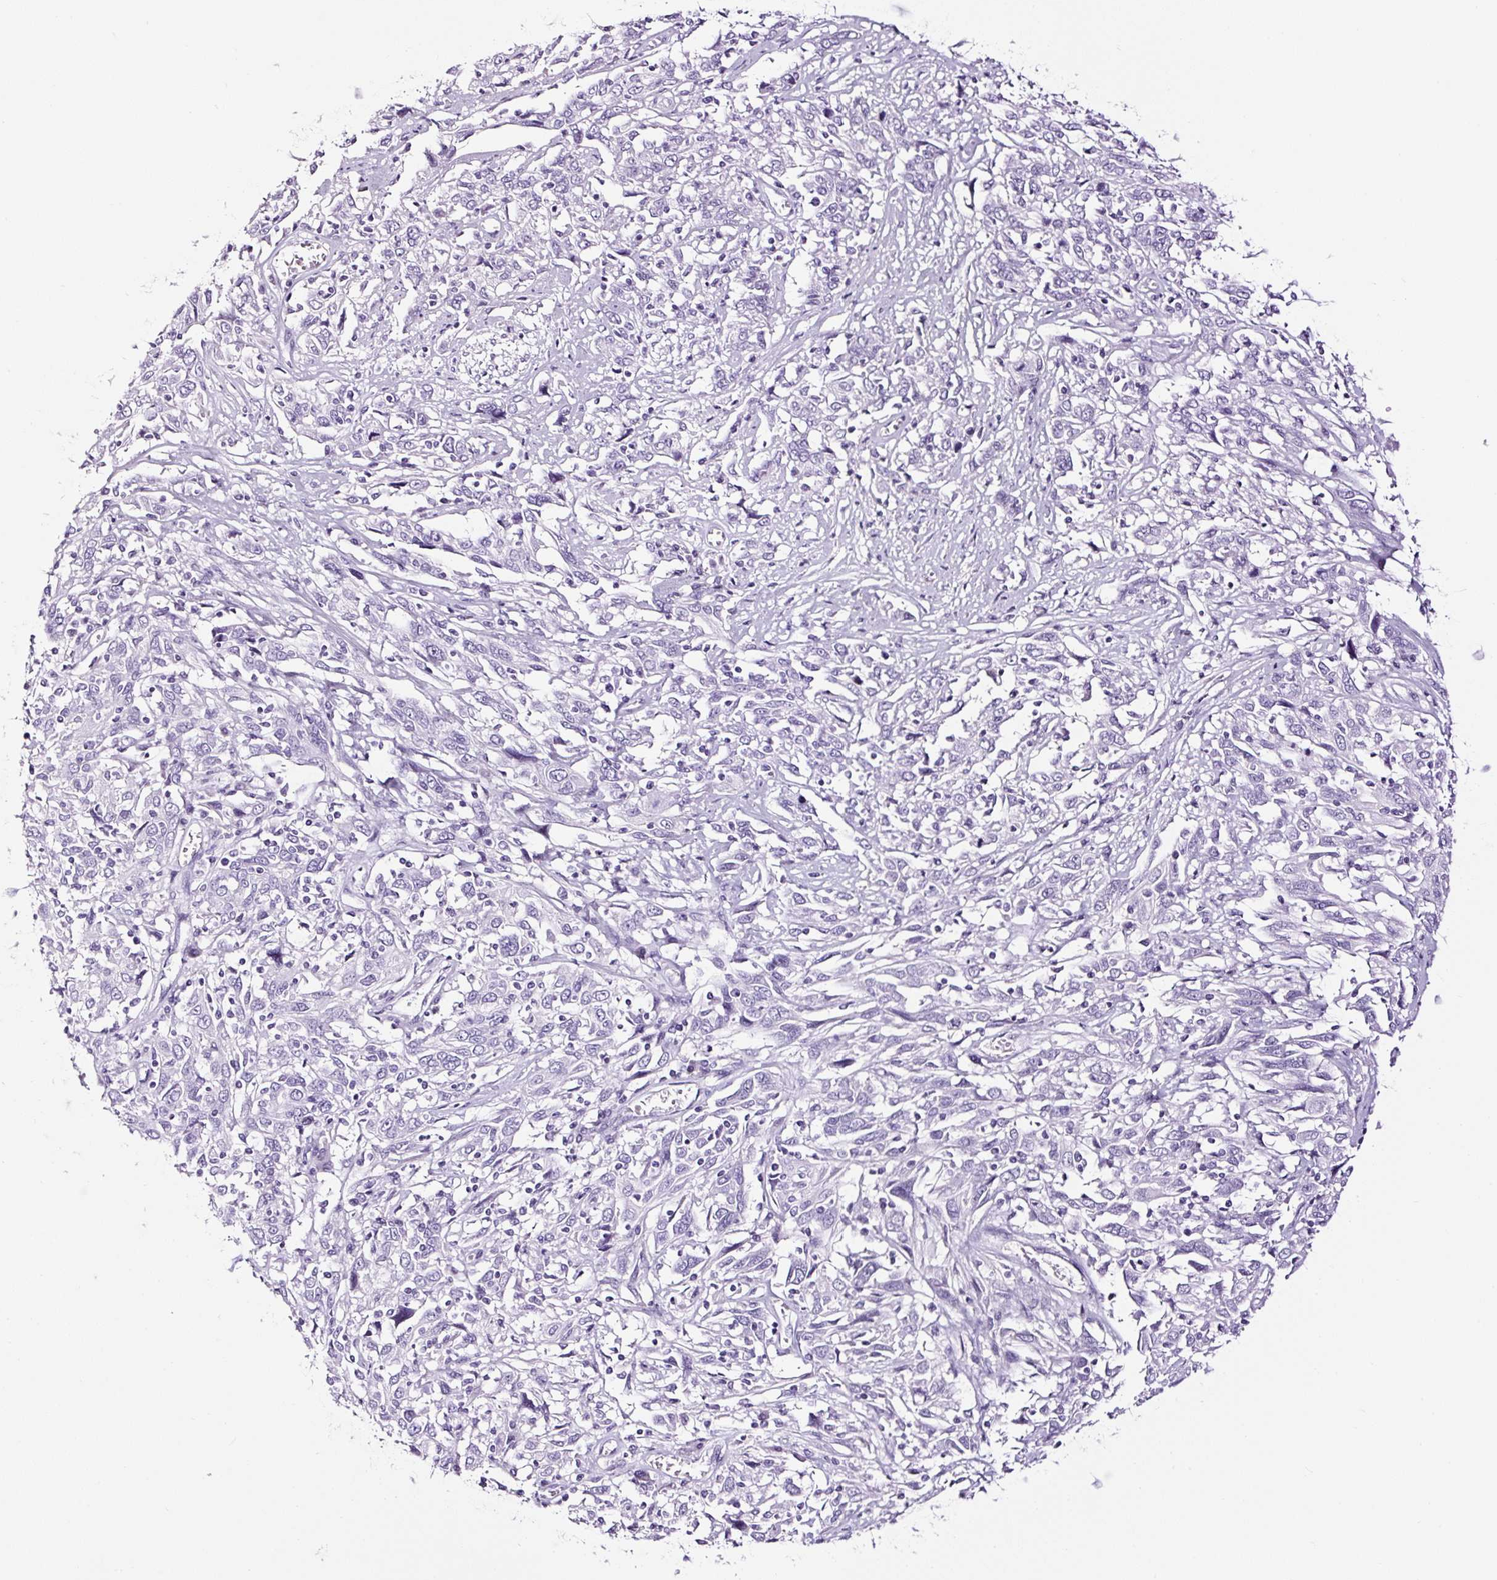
{"staining": {"intensity": "negative", "quantity": "none", "location": "none"}, "tissue": "cervical cancer", "cell_type": "Tumor cells", "image_type": "cancer", "snomed": [{"axis": "morphology", "description": "Squamous cell carcinoma, NOS"}, {"axis": "topography", "description": "Cervix"}], "caption": "DAB immunohistochemical staining of human cervical cancer exhibits no significant positivity in tumor cells.", "gene": "NPHS2", "patient": {"sex": "female", "age": 46}}